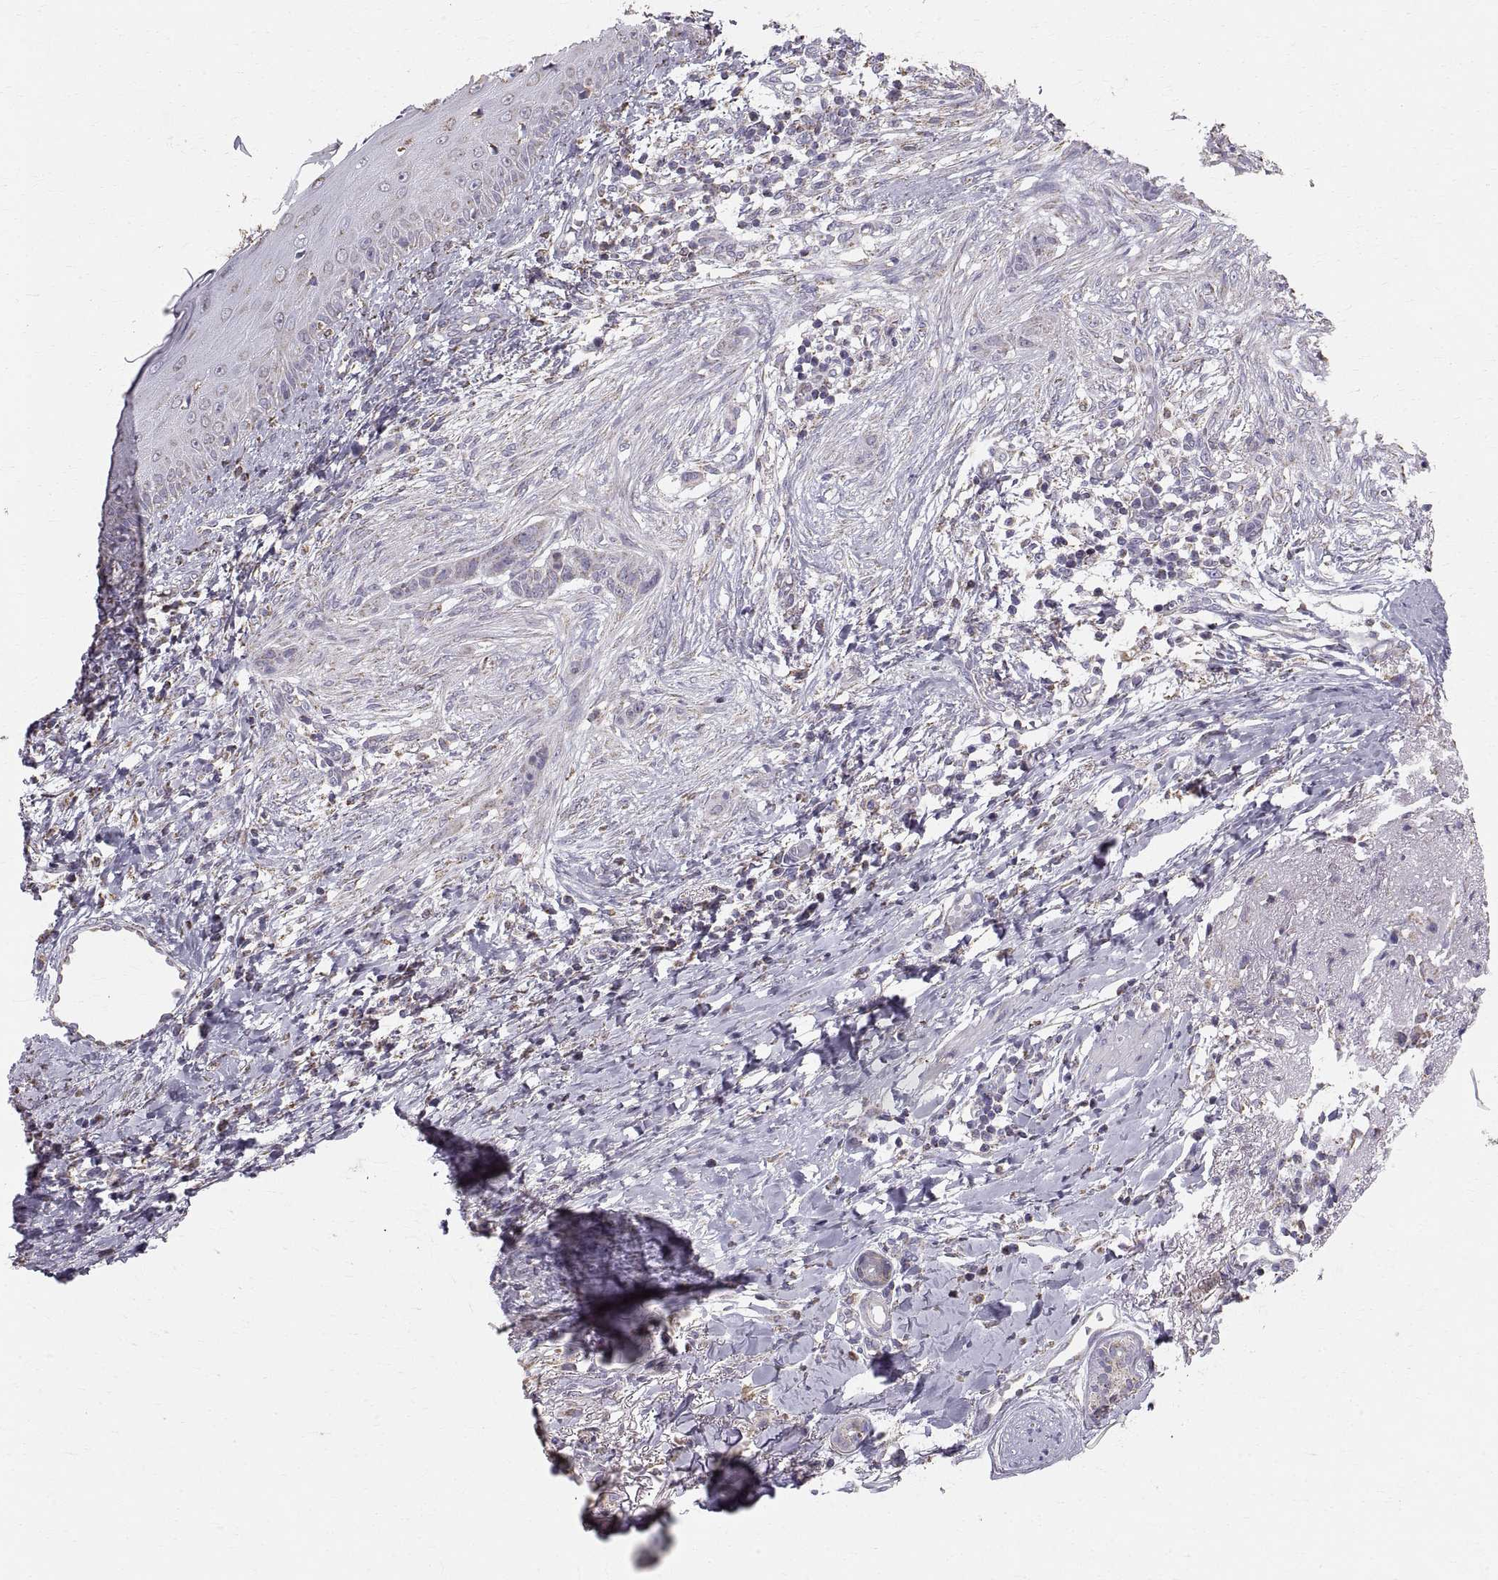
{"staining": {"intensity": "negative", "quantity": "none", "location": "none"}, "tissue": "skin cancer", "cell_type": "Tumor cells", "image_type": "cancer", "snomed": [{"axis": "morphology", "description": "Normal tissue, NOS"}, {"axis": "morphology", "description": "Basal cell carcinoma"}, {"axis": "topography", "description": "Skin"}], "caption": "Immunohistochemistry (IHC) of human skin basal cell carcinoma displays no staining in tumor cells.", "gene": "STMND1", "patient": {"sex": "male", "age": 84}}